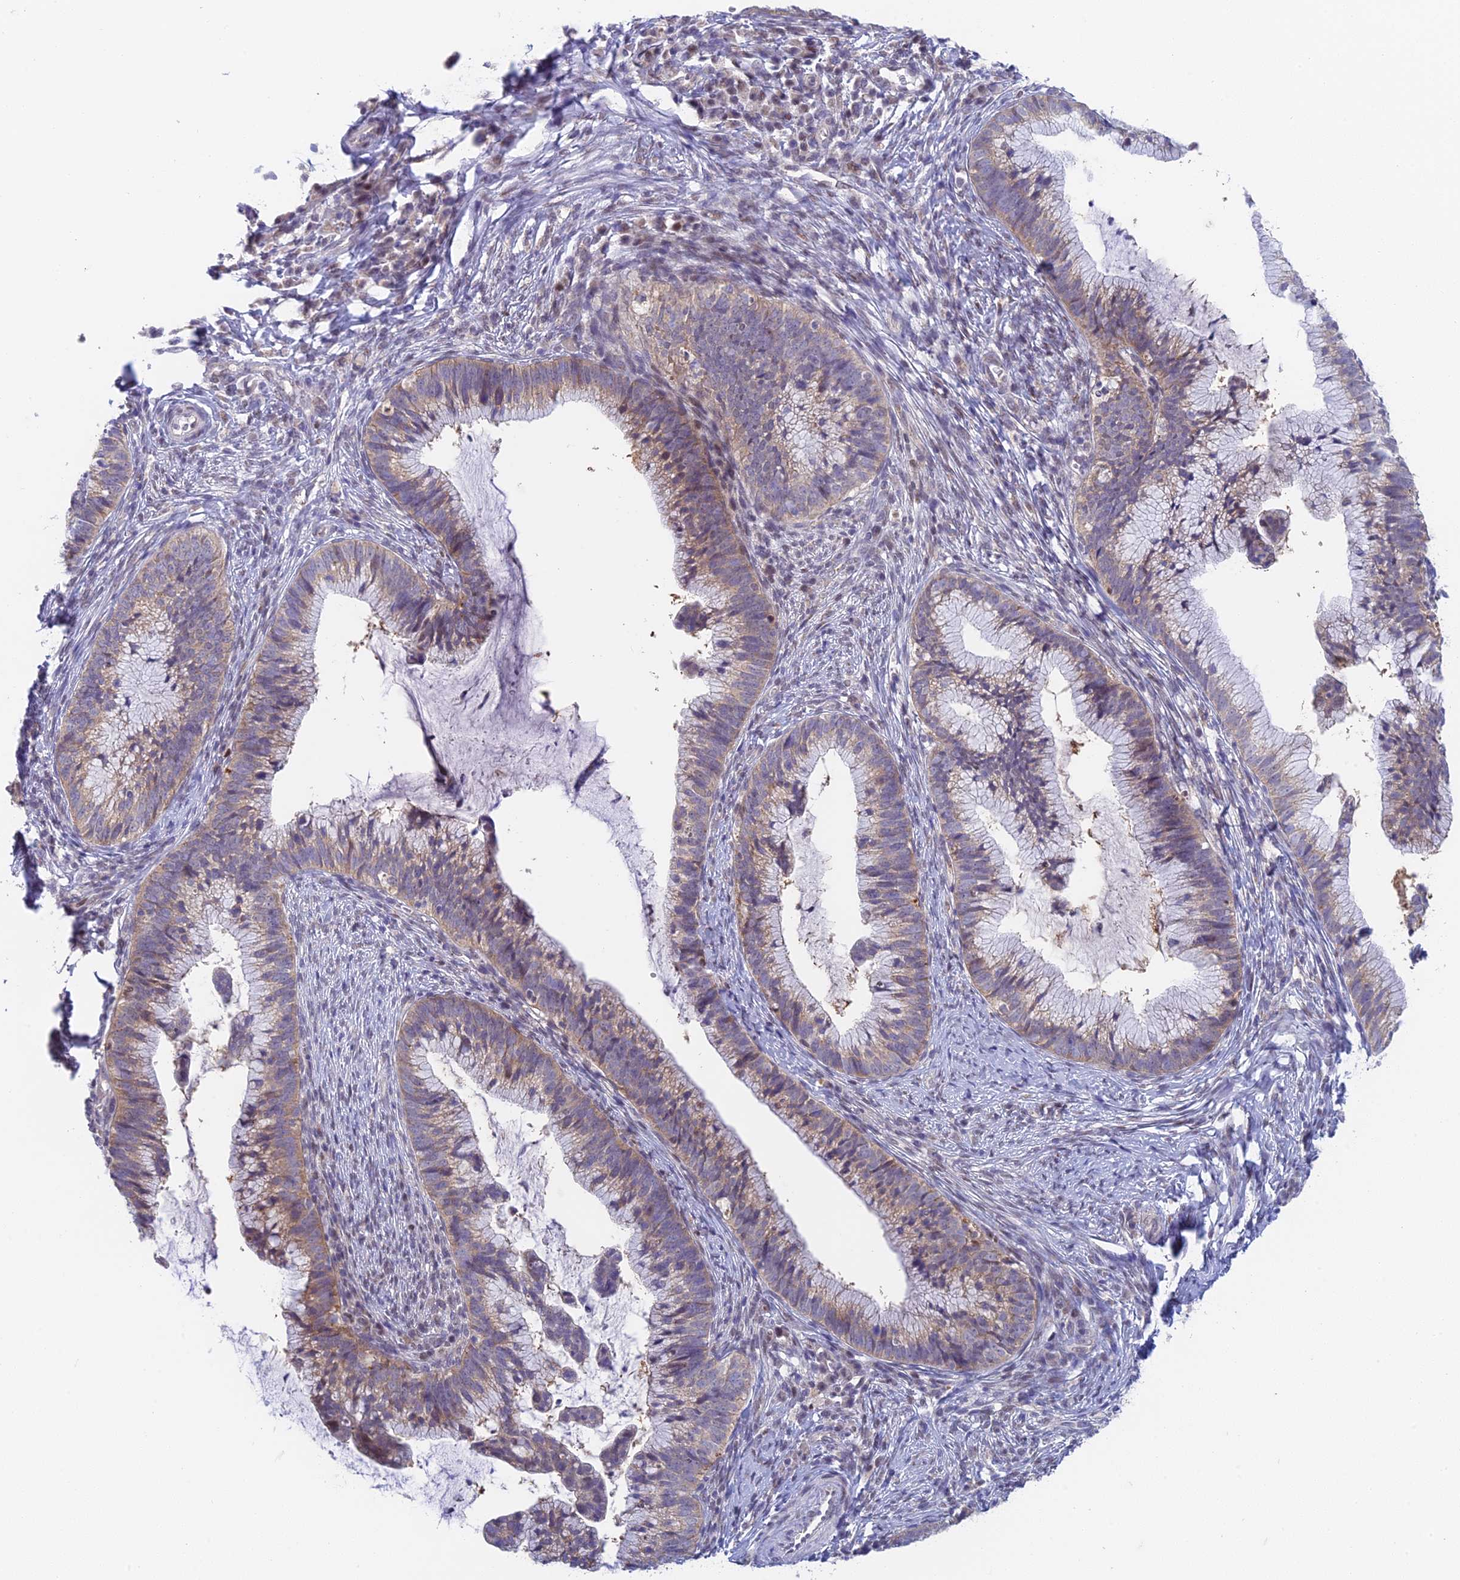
{"staining": {"intensity": "weak", "quantity": "25%-75%", "location": "cytoplasmic/membranous"}, "tissue": "cervical cancer", "cell_type": "Tumor cells", "image_type": "cancer", "snomed": [{"axis": "morphology", "description": "Adenocarcinoma, NOS"}, {"axis": "topography", "description": "Cervix"}], "caption": "Immunohistochemical staining of cervical cancer exhibits low levels of weak cytoplasmic/membranous protein expression in about 25%-75% of tumor cells.", "gene": "MRPL17", "patient": {"sex": "female", "age": 36}}